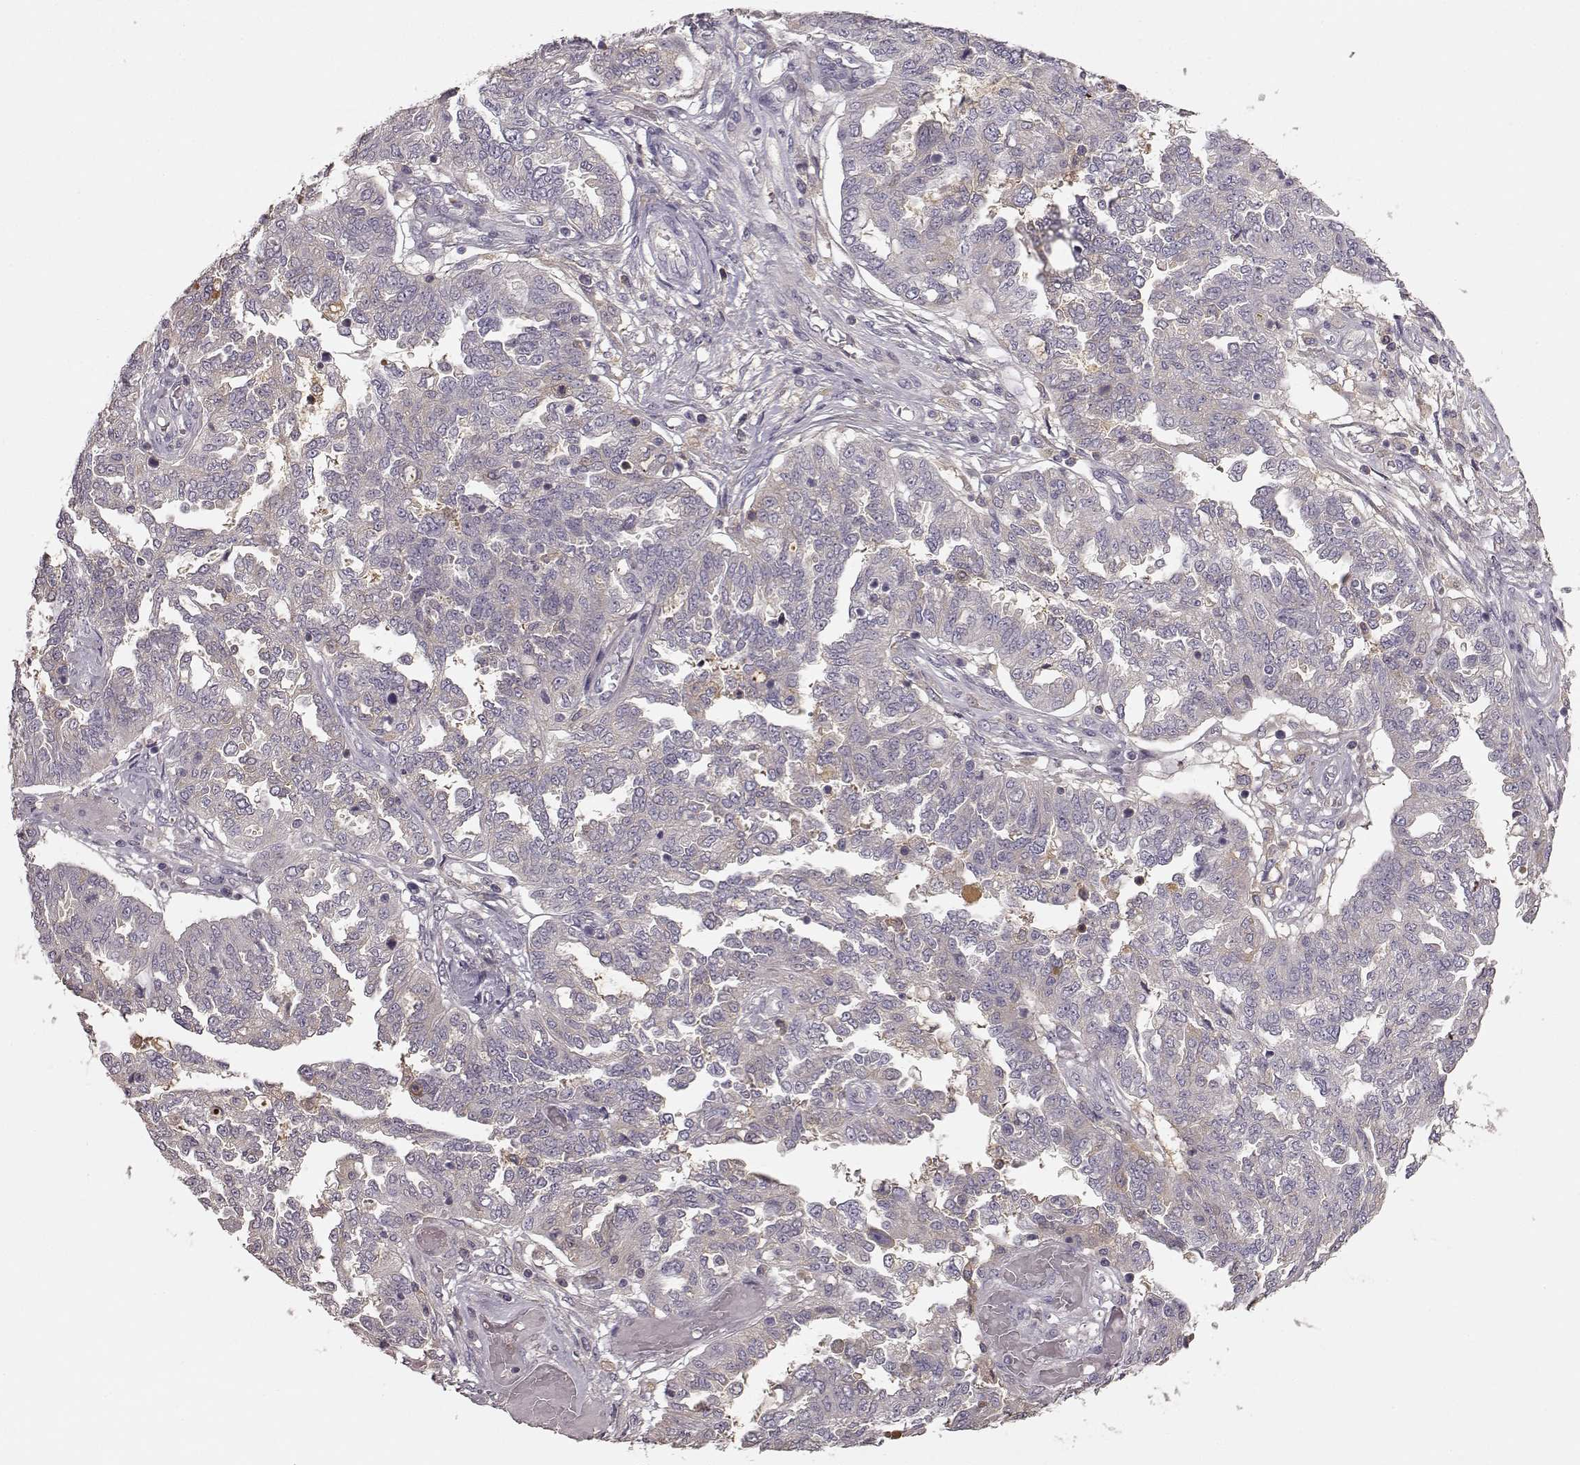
{"staining": {"intensity": "weak", "quantity": ">75%", "location": "cytoplasmic/membranous"}, "tissue": "ovarian cancer", "cell_type": "Tumor cells", "image_type": "cancer", "snomed": [{"axis": "morphology", "description": "Cystadenocarcinoma, serous, NOS"}, {"axis": "topography", "description": "Ovary"}], "caption": "Serous cystadenocarcinoma (ovarian) was stained to show a protein in brown. There is low levels of weak cytoplasmic/membranous positivity in approximately >75% of tumor cells. The protein of interest is shown in brown color, while the nuclei are stained blue.", "gene": "YJEFN3", "patient": {"sex": "female", "age": 67}}